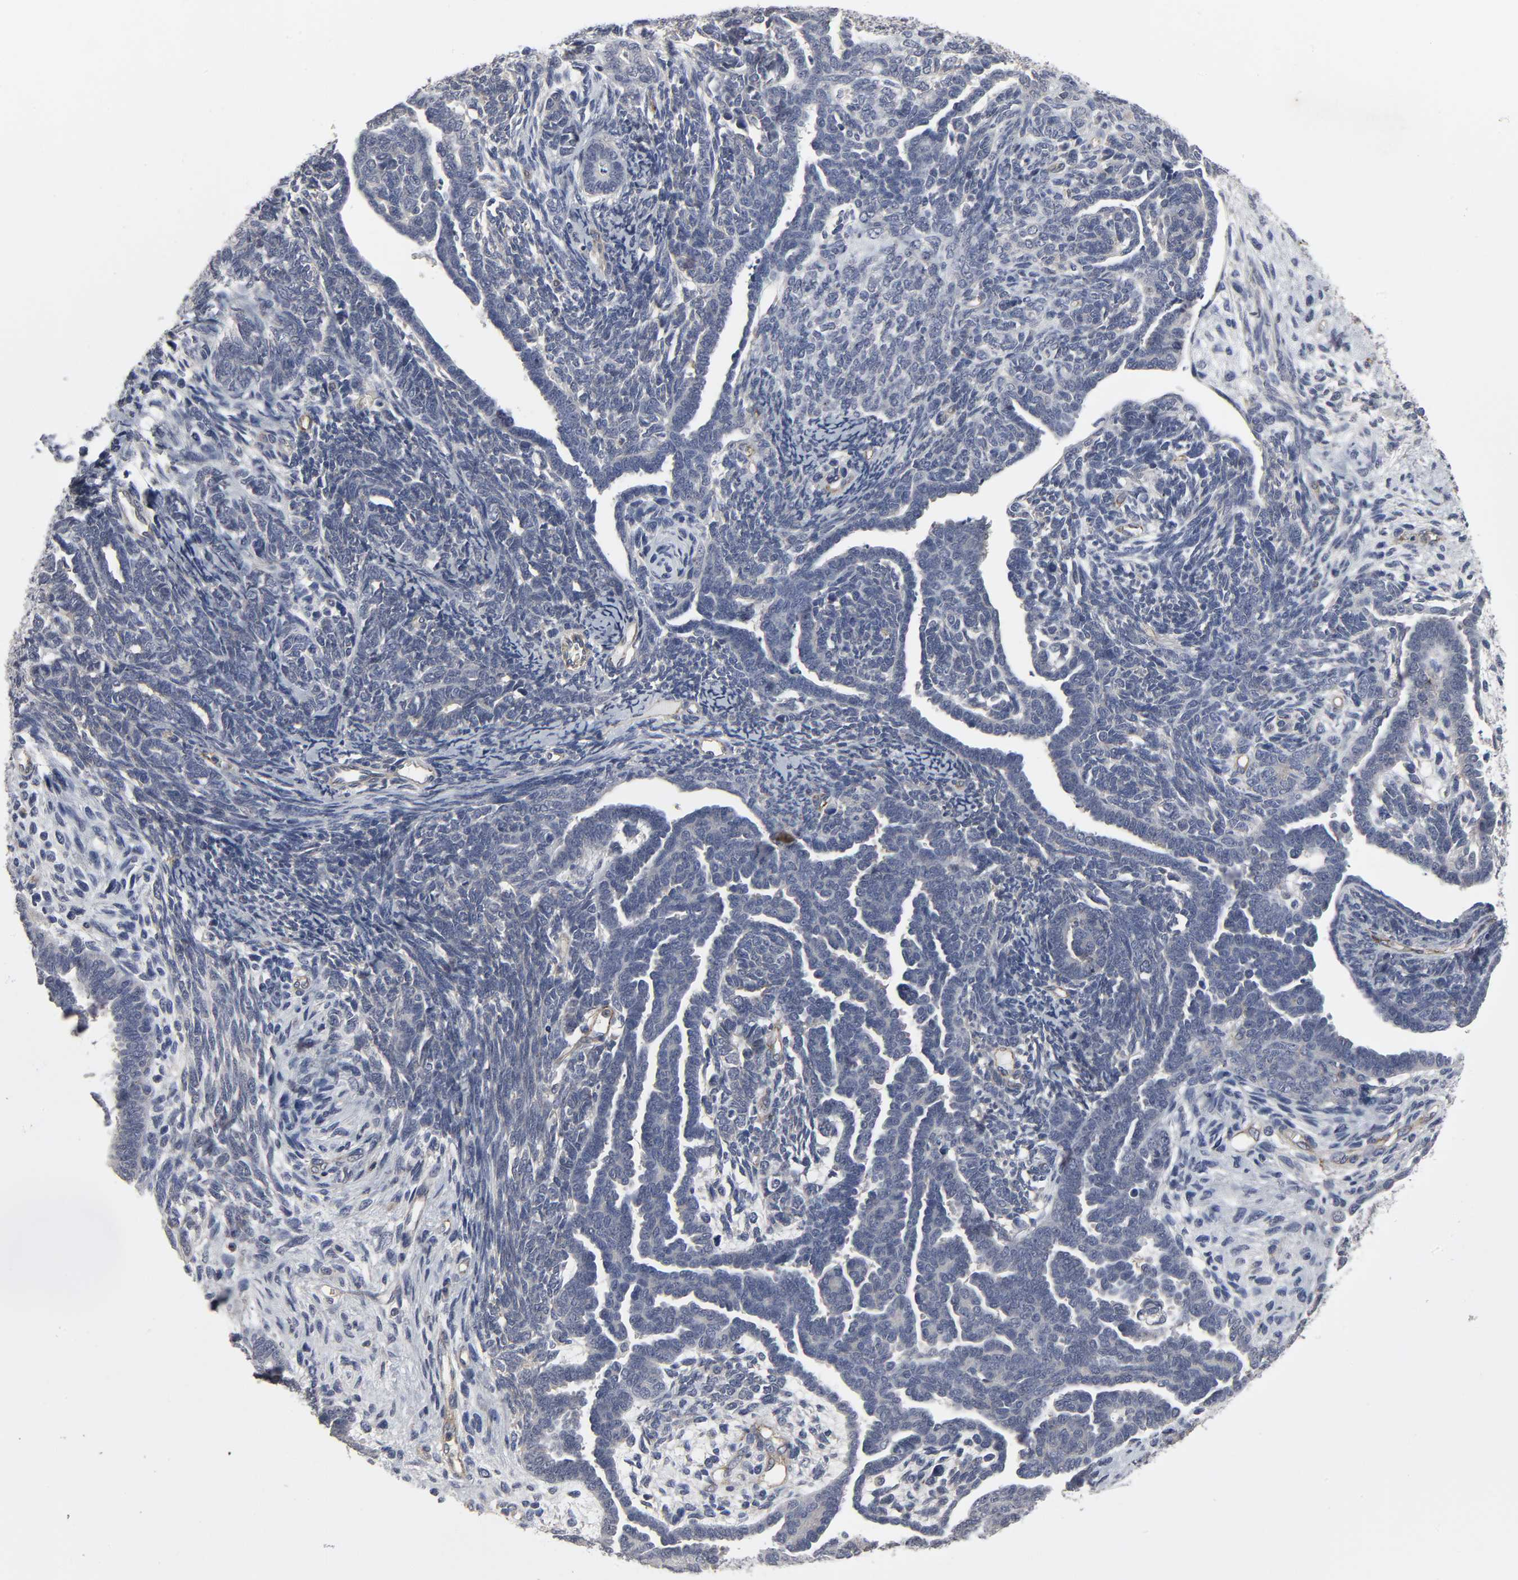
{"staining": {"intensity": "weak", "quantity": "<25%", "location": "cytoplasmic/membranous"}, "tissue": "endometrial cancer", "cell_type": "Tumor cells", "image_type": "cancer", "snomed": [{"axis": "morphology", "description": "Neoplasm, malignant, NOS"}, {"axis": "topography", "description": "Endometrium"}], "caption": "The photomicrograph exhibits no staining of tumor cells in endometrial cancer (malignant neoplasm).", "gene": "SH3GLB1", "patient": {"sex": "female", "age": 74}}